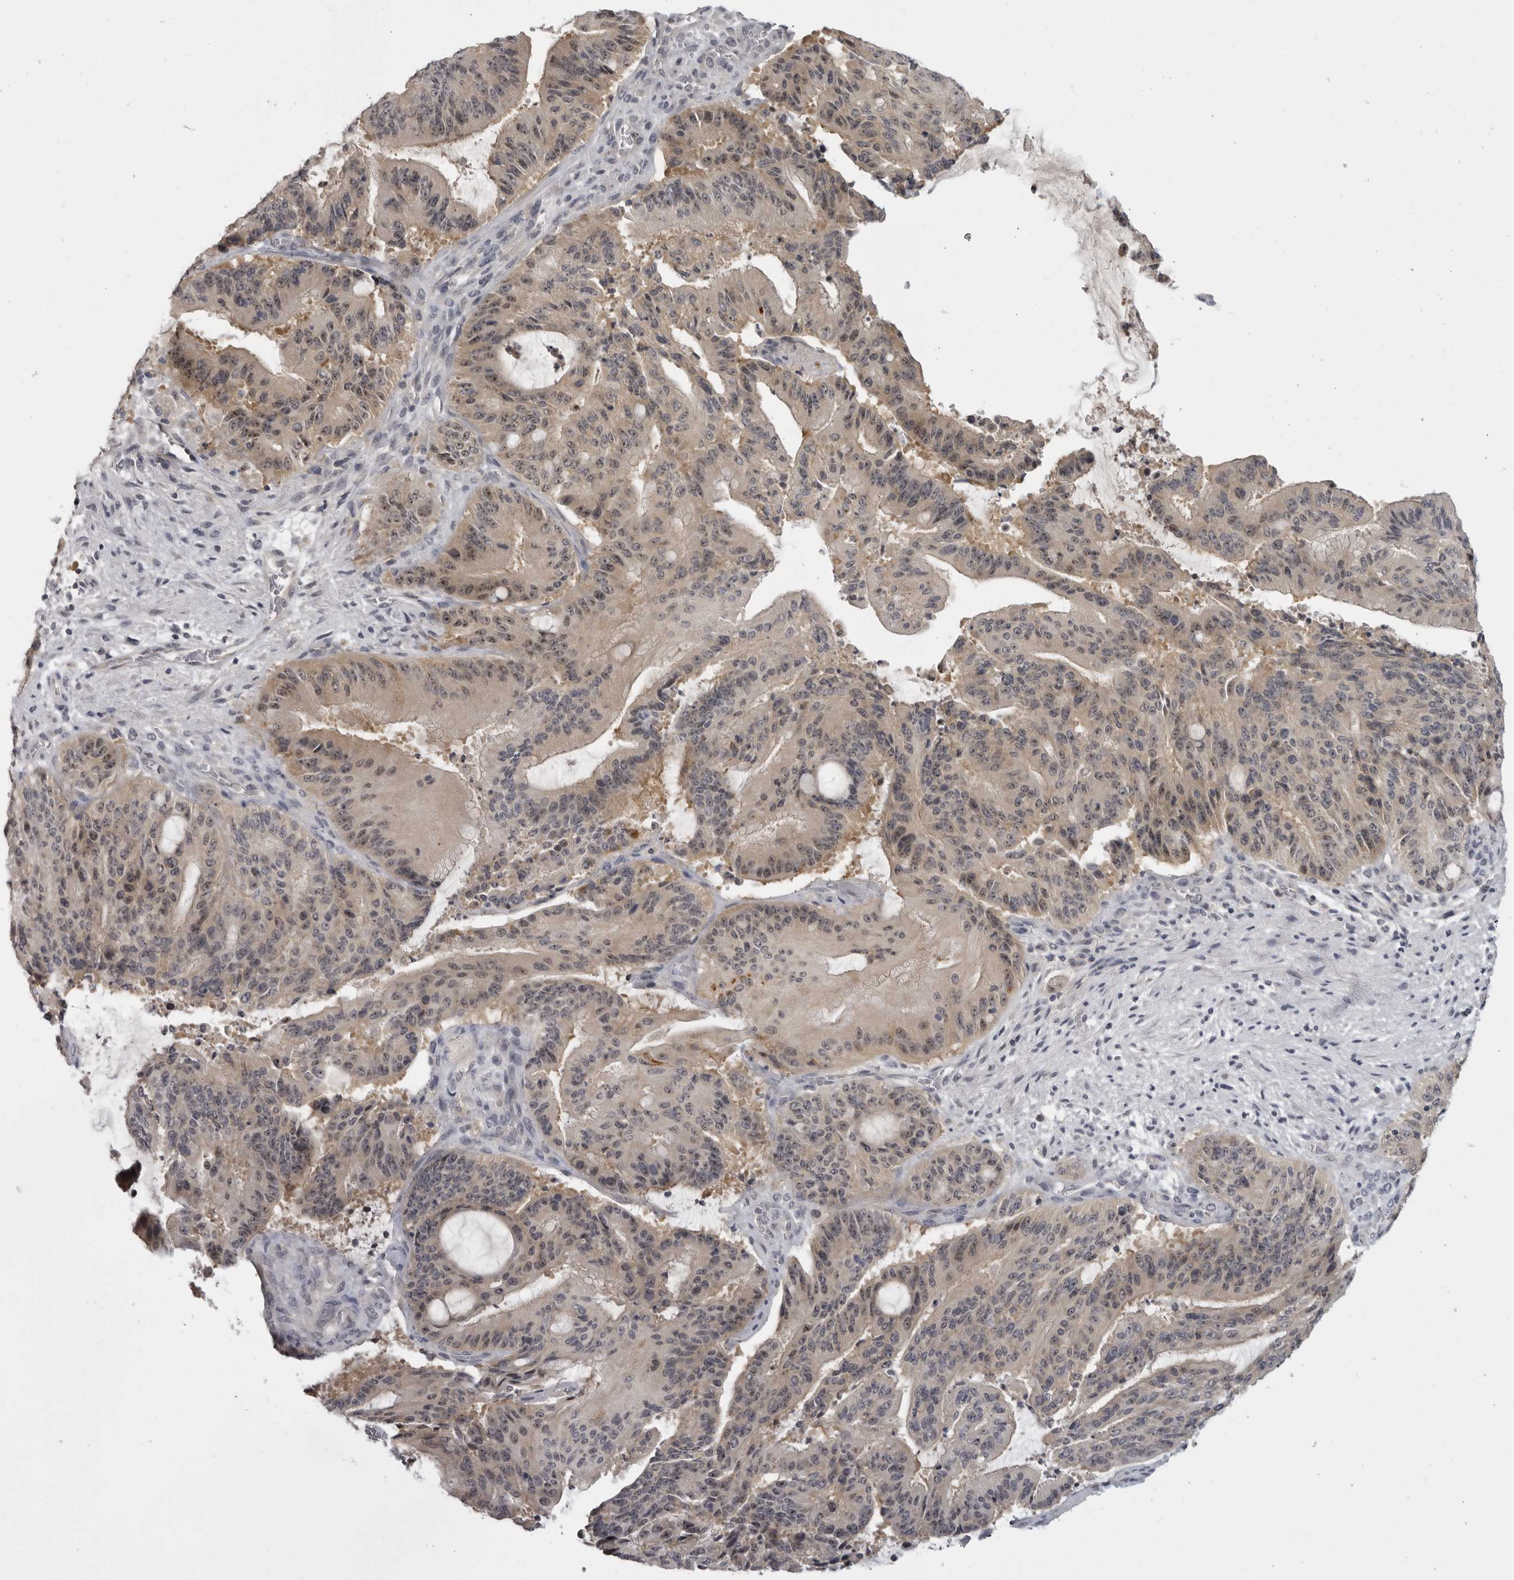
{"staining": {"intensity": "weak", "quantity": "25%-75%", "location": "cytoplasmic/membranous,nuclear"}, "tissue": "liver cancer", "cell_type": "Tumor cells", "image_type": "cancer", "snomed": [{"axis": "morphology", "description": "Normal tissue, NOS"}, {"axis": "morphology", "description": "Cholangiocarcinoma"}, {"axis": "topography", "description": "Liver"}, {"axis": "topography", "description": "Peripheral nerve tissue"}], "caption": "Immunohistochemistry micrograph of neoplastic tissue: liver cancer (cholangiocarcinoma) stained using immunohistochemistry exhibits low levels of weak protein expression localized specifically in the cytoplasmic/membranous and nuclear of tumor cells, appearing as a cytoplasmic/membranous and nuclear brown color.", "gene": "MRTO4", "patient": {"sex": "female", "age": 73}}